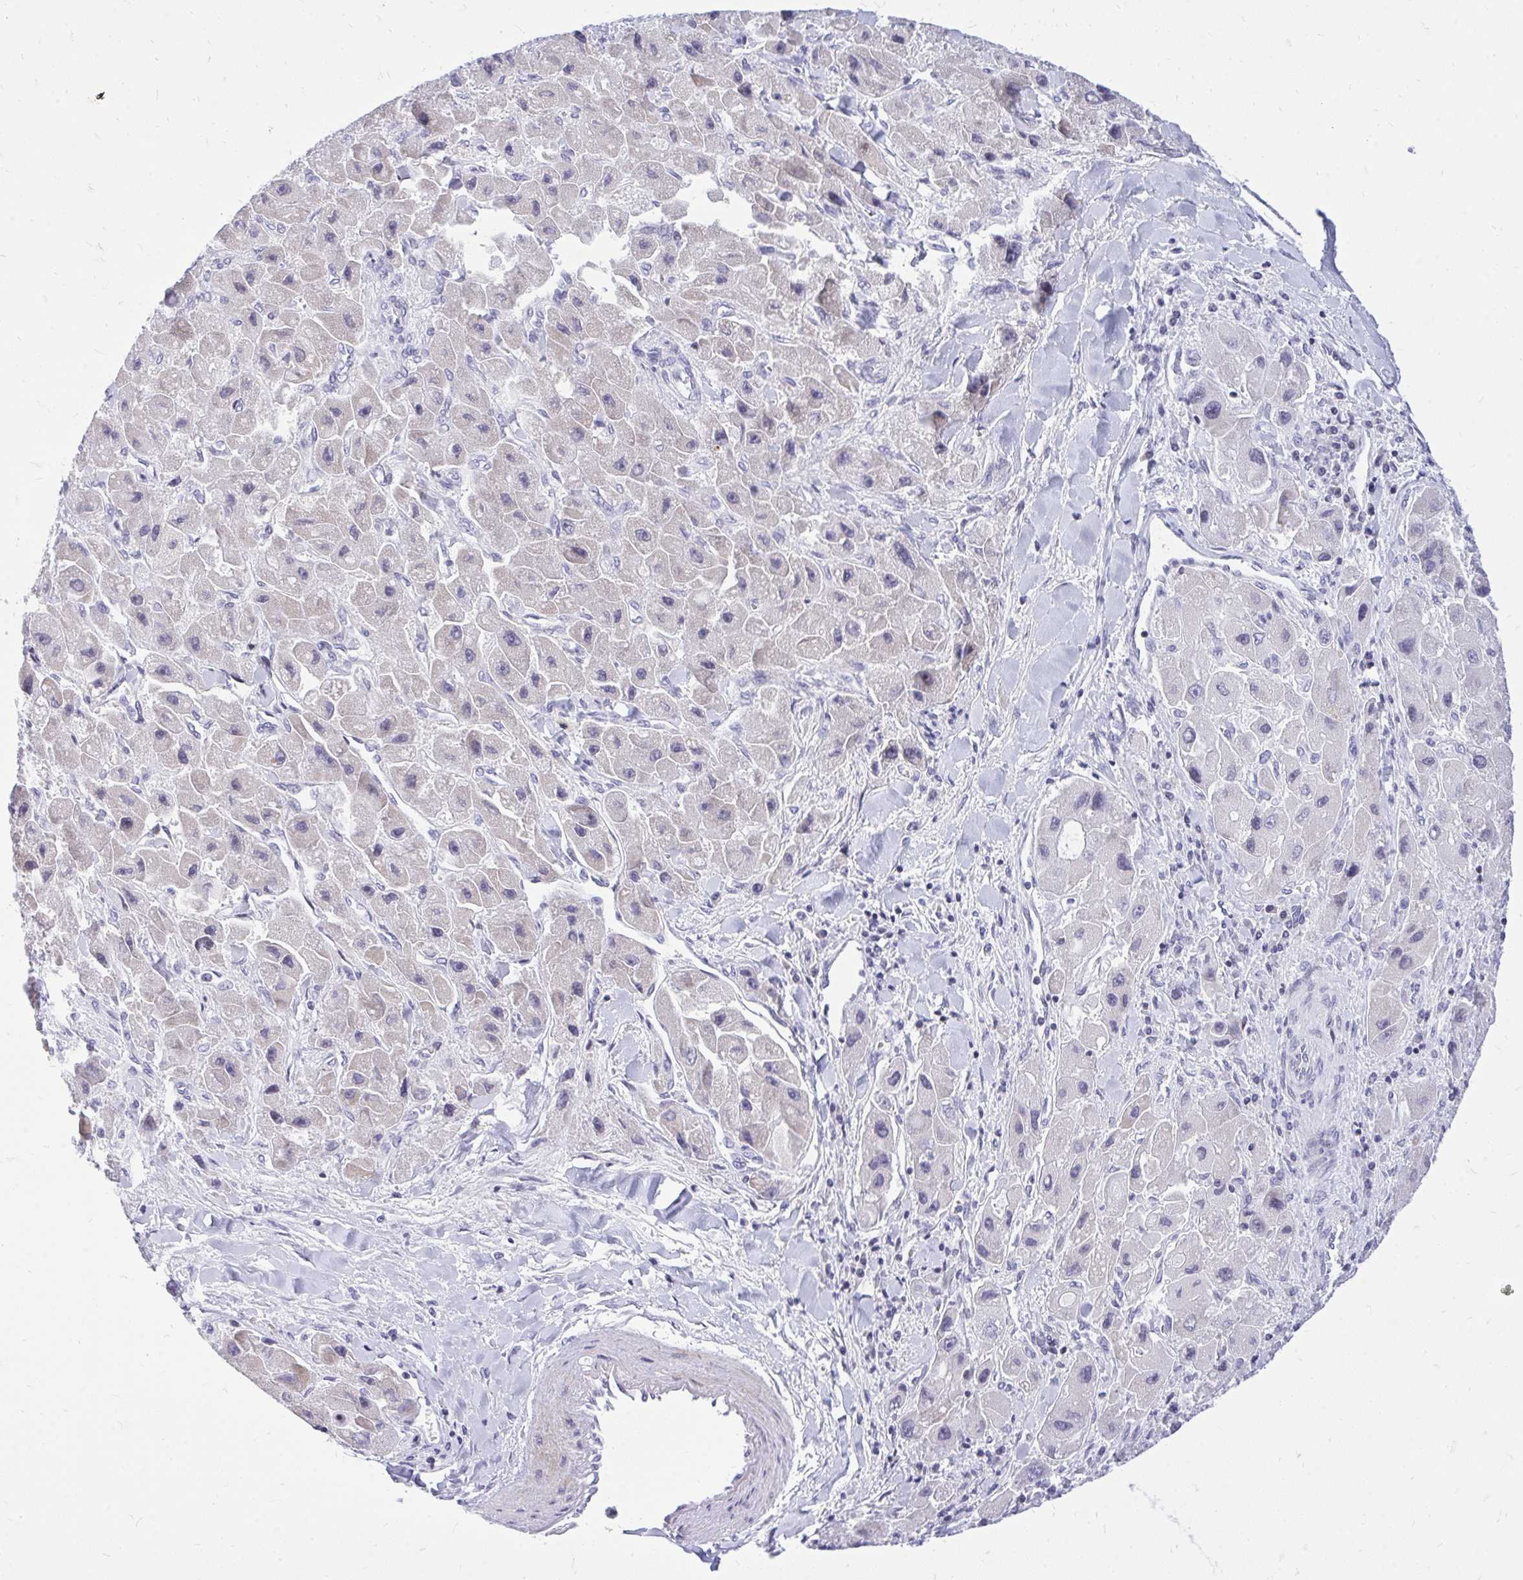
{"staining": {"intensity": "negative", "quantity": "none", "location": "none"}, "tissue": "liver cancer", "cell_type": "Tumor cells", "image_type": "cancer", "snomed": [{"axis": "morphology", "description": "Carcinoma, Hepatocellular, NOS"}, {"axis": "topography", "description": "Liver"}], "caption": "IHC photomicrograph of neoplastic tissue: human liver cancer (hepatocellular carcinoma) stained with DAB (3,3'-diaminobenzidine) displays no significant protein staining in tumor cells.", "gene": "GABRA1", "patient": {"sex": "male", "age": 24}}